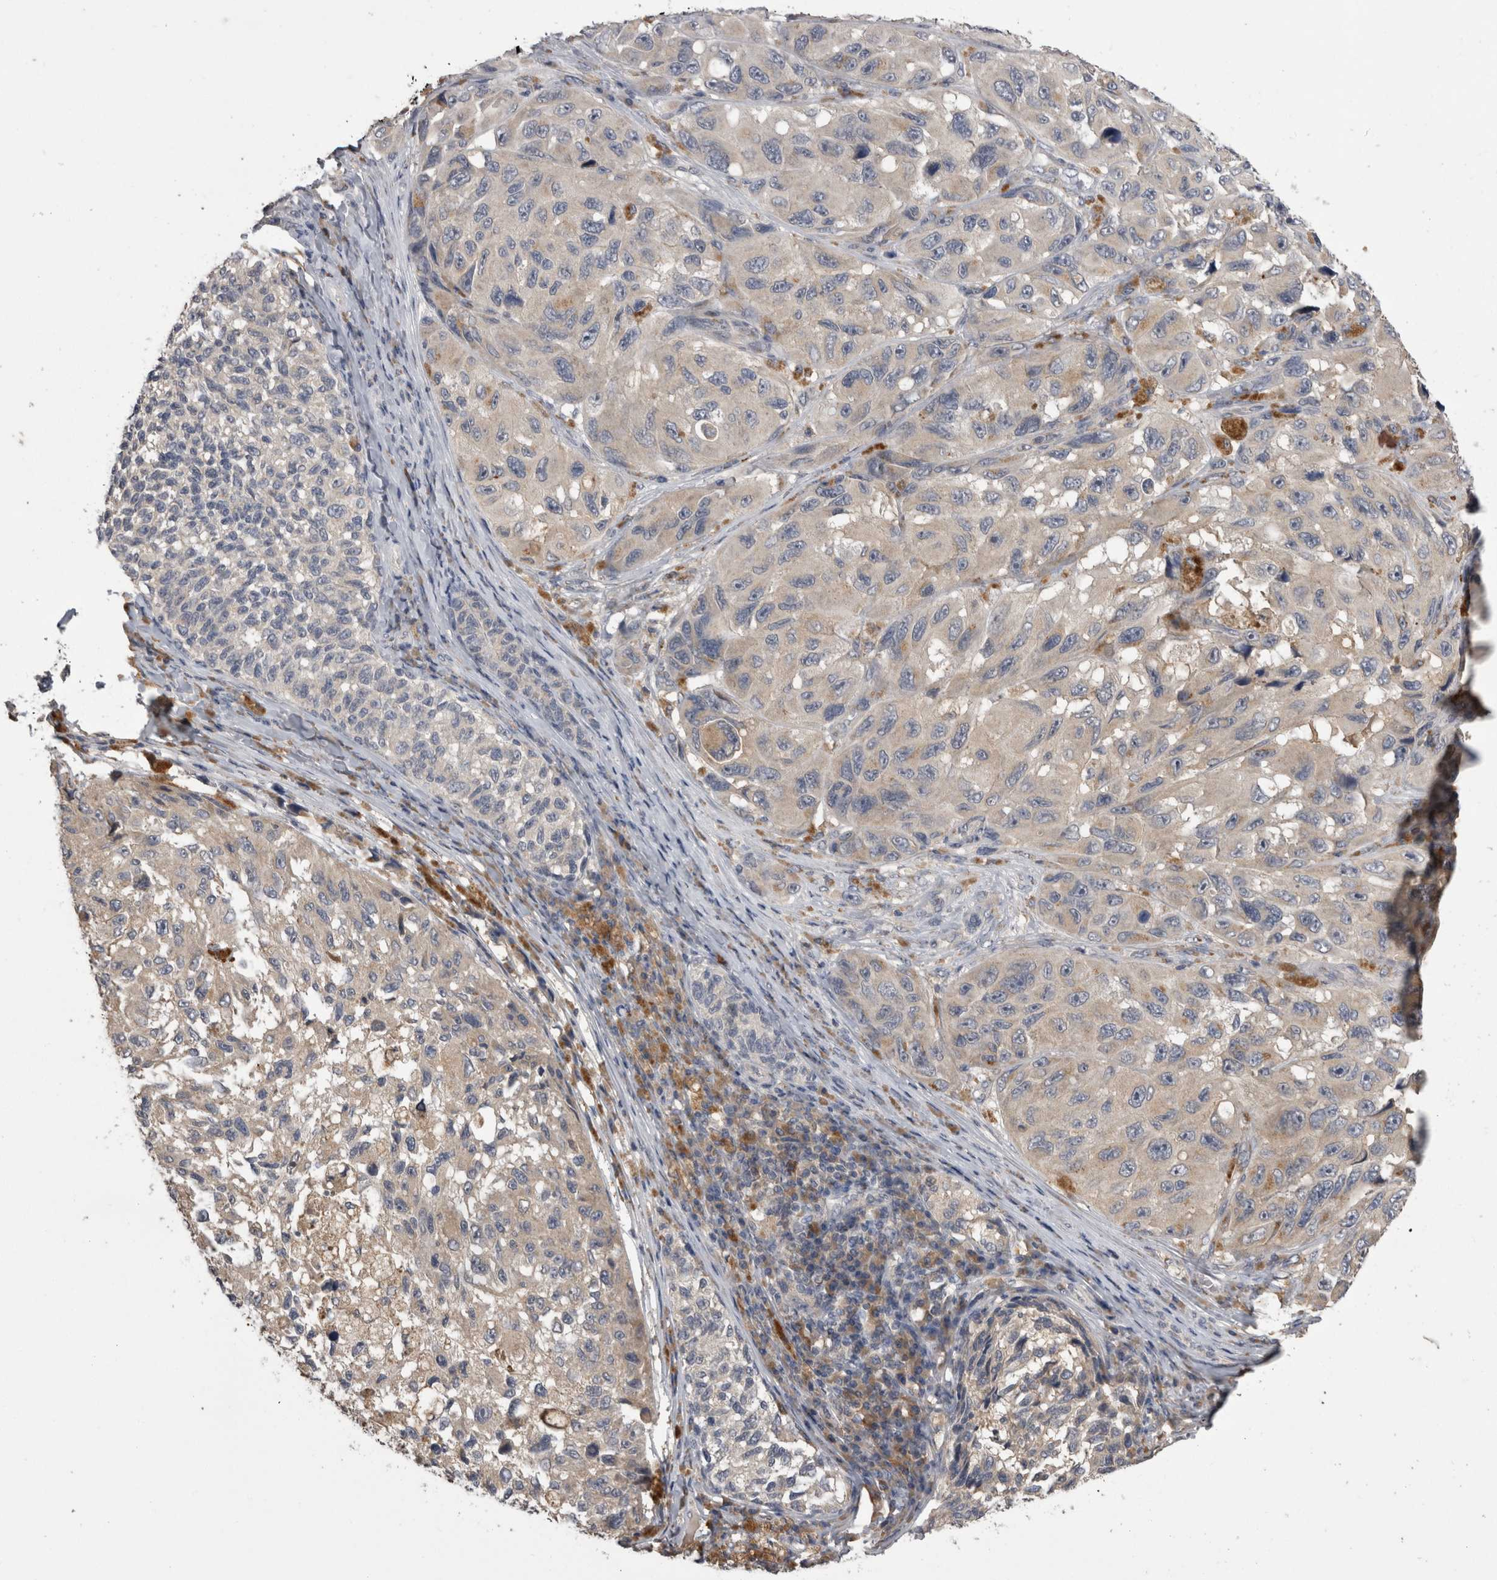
{"staining": {"intensity": "negative", "quantity": "none", "location": "none"}, "tissue": "melanoma", "cell_type": "Tumor cells", "image_type": "cancer", "snomed": [{"axis": "morphology", "description": "Malignant melanoma, NOS"}, {"axis": "topography", "description": "Skin"}], "caption": "This is a micrograph of immunohistochemistry (IHC) staining of melanoma, which shows no positivity in tumor cells.", "gene": "ANXA13", "patient": {"sex": "female", "age": 73}}